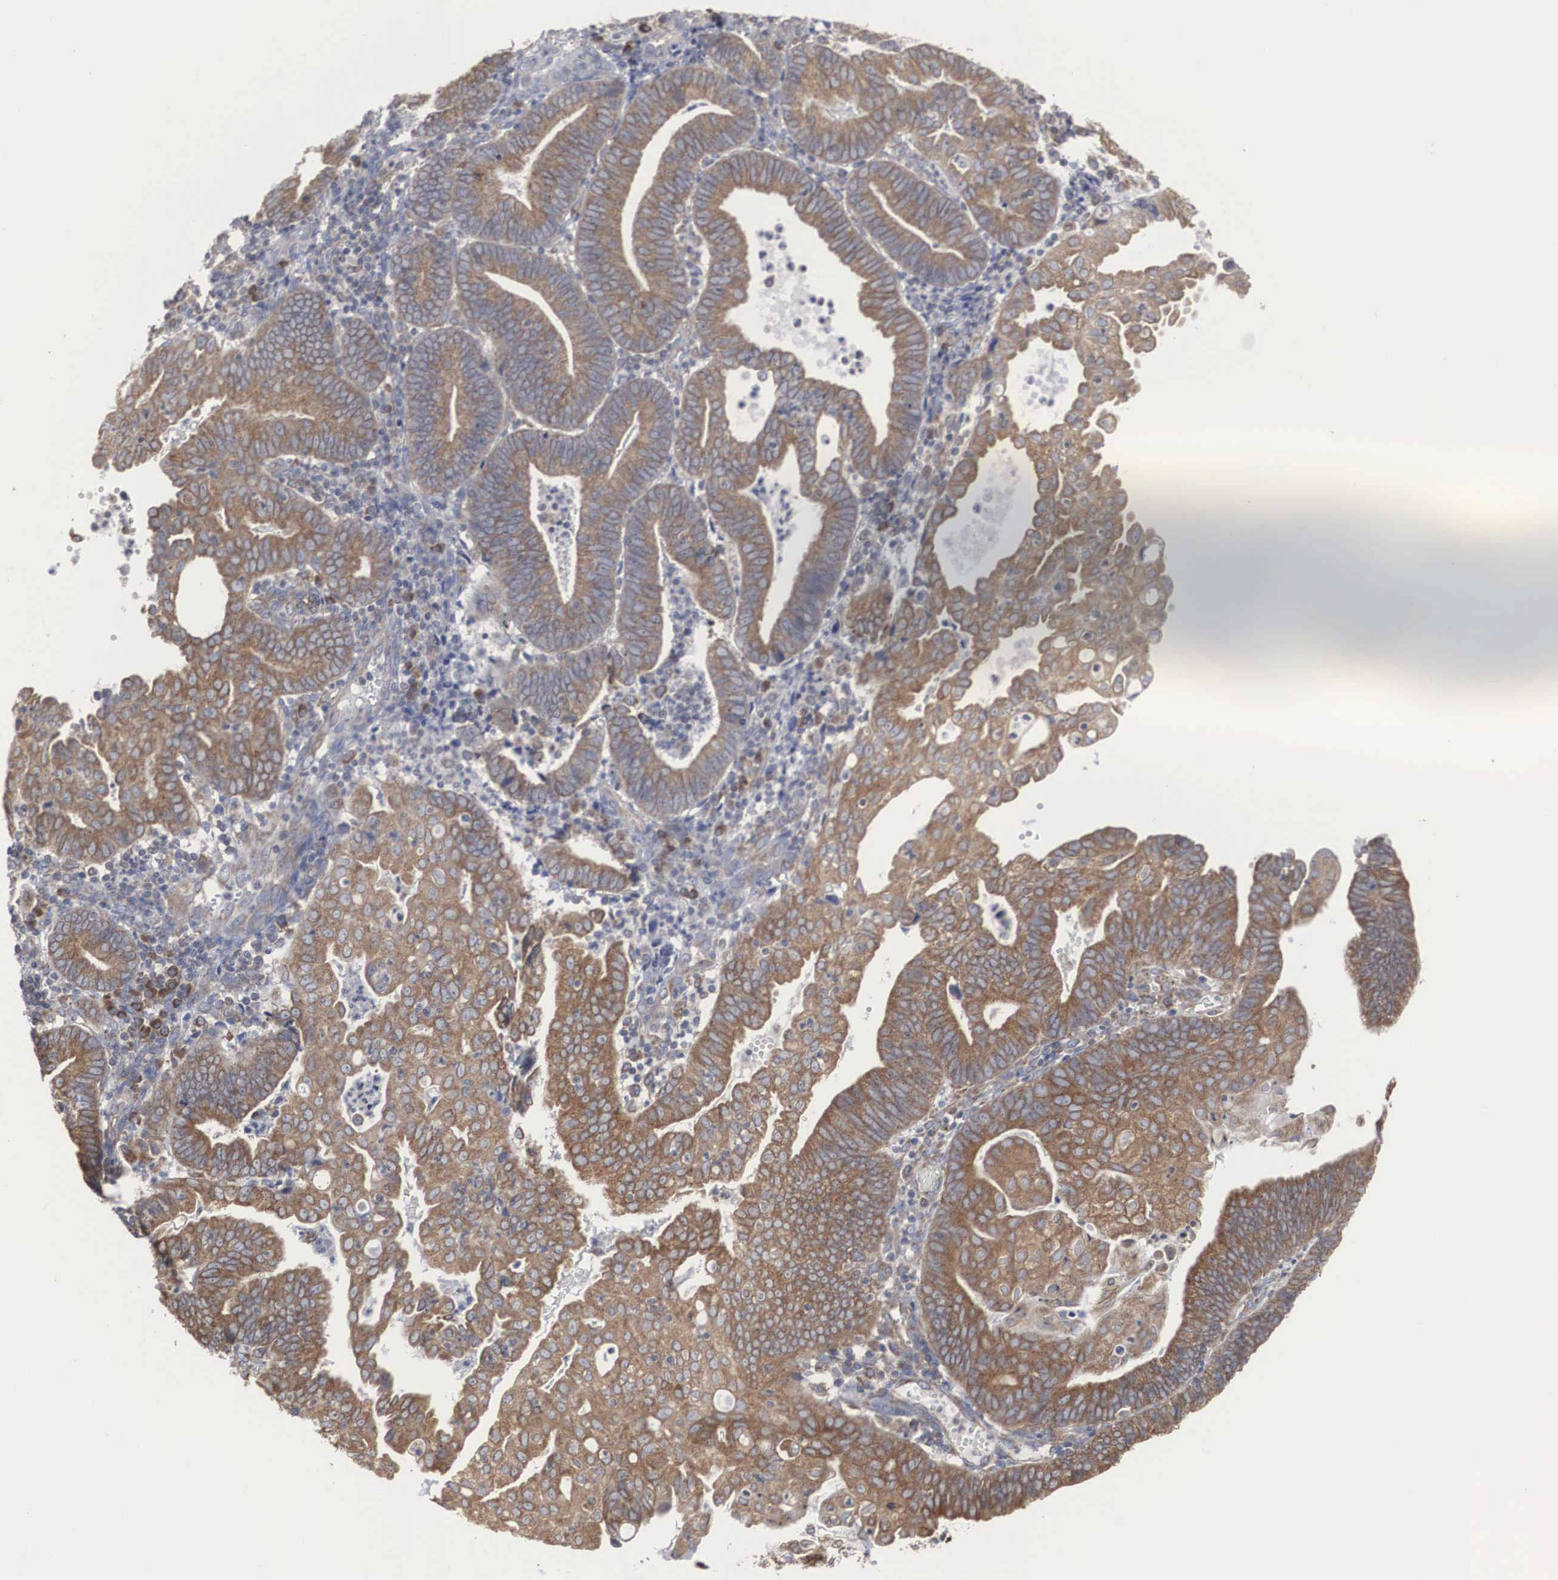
{"staining": {"intensity": "strong", "quantity": ">75%", "location": "cytoplasmic/membranous"}, "tissue": "endometrial cancer", "cell_type": "Tumor cells", "image_type": "cancer", "snomed": [{"axis": "morphology", "description": "Adenocarcinoma, NOS"}, {"axis": "topography", "description": "Endometrium"}], "caption": "Strong cytoplasmic/membranous protein staining is present in about >75% of tumor cells in endometrial cancer (adenocarcinoma).", "gene": "MIA2", "patient": {"sex": "female", "age": 60}}